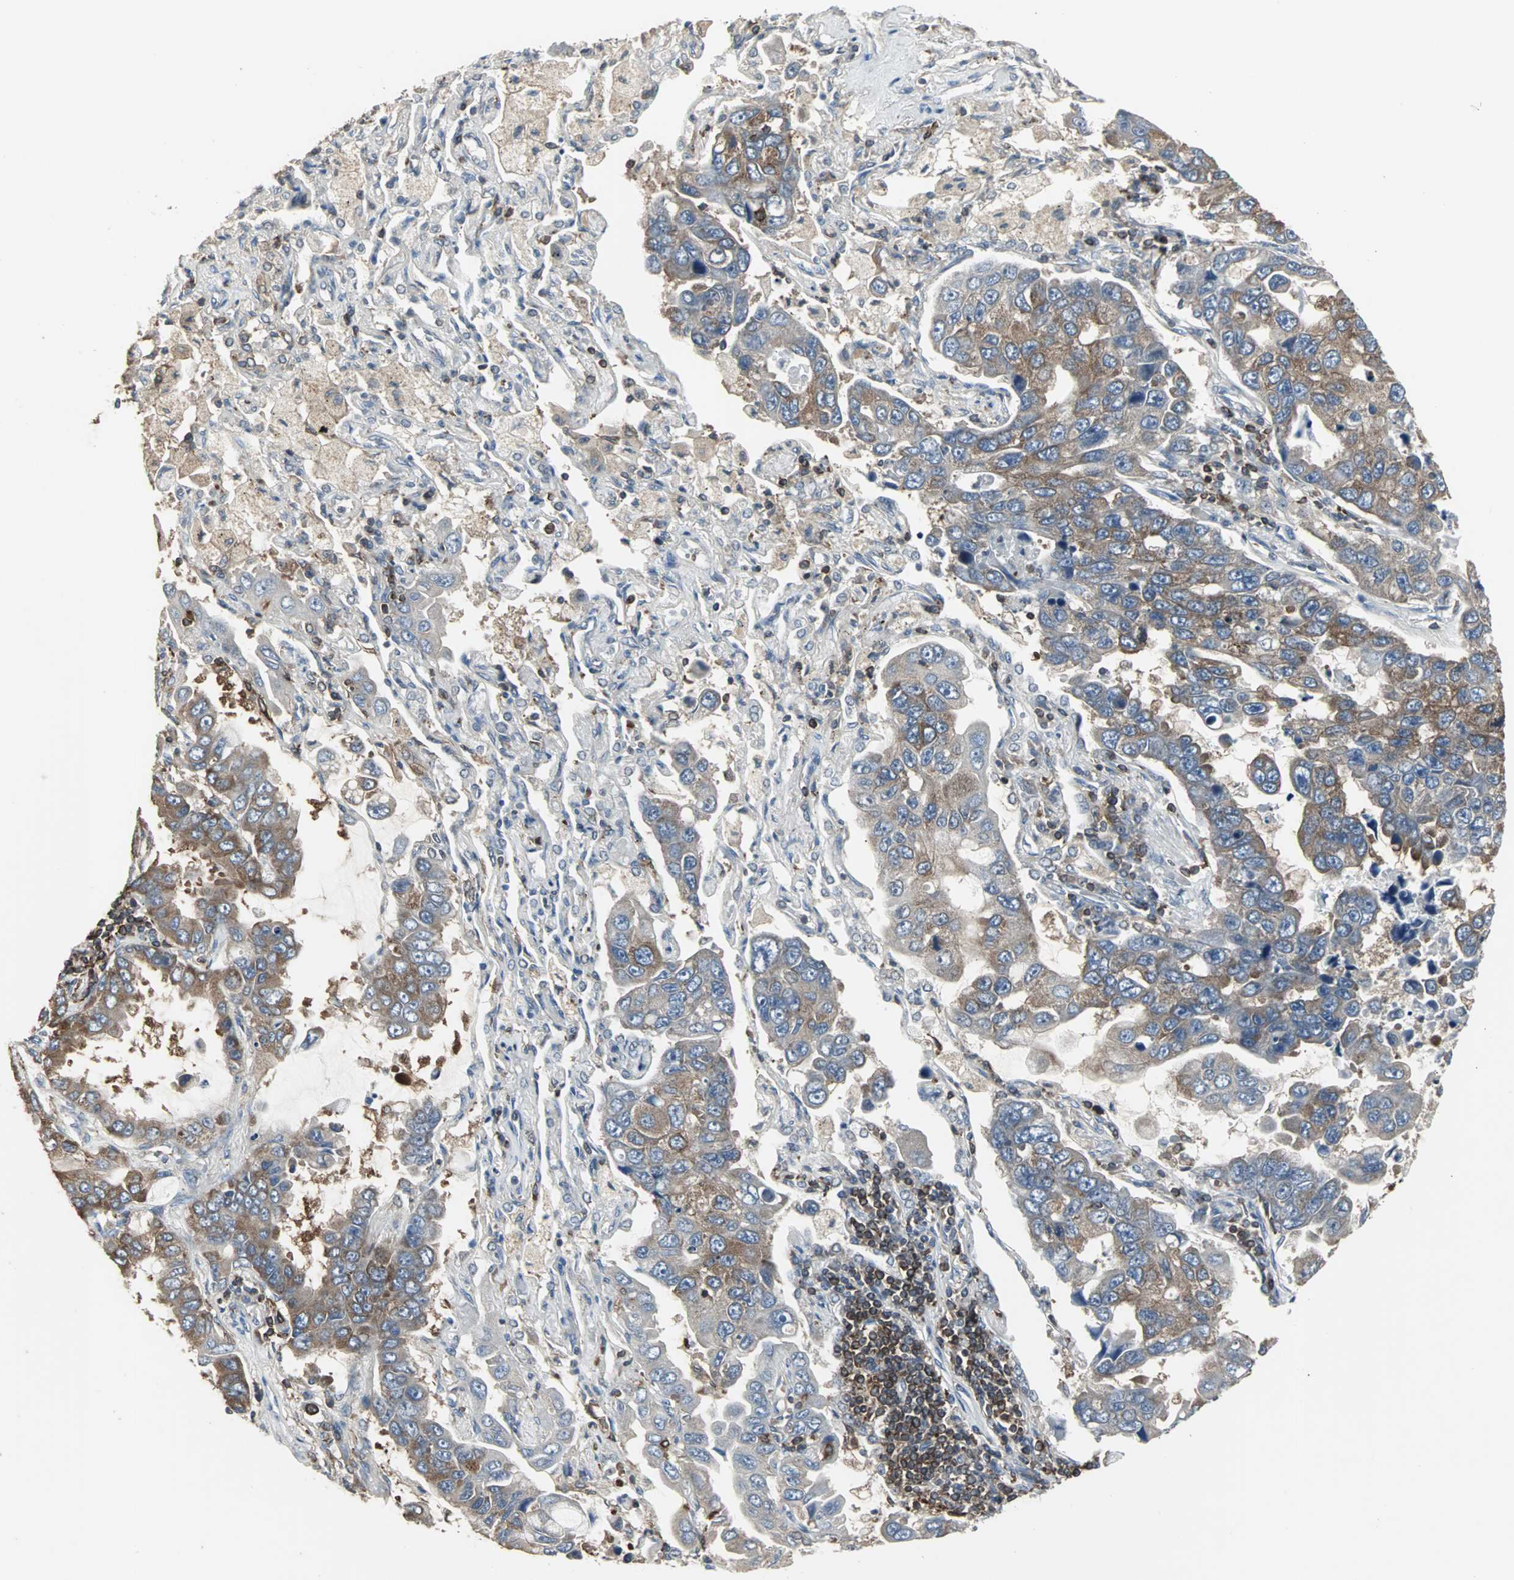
{"staining": {"intensity": "moderate", "quantity": ">75%", "location": "cytoplasmic/membranous"}, "tissue": "lung cancer", "cell_type": "Tumor cells", "image_type": "cancer", "snomed": [{"axis": "morphology", "description": "Adenocarcinoma, NOS"}, {"axis": "topography", "description": "Lung"}], "caption": "Immunohistochemical staining of lung cancer (adenocarcinoma) reveals moderate cytoplasmic/membranous protein staining in about >75% of tumor cells.", "gene": "LRRFIP1", "patient": {"sex": "male", "age": 64}}